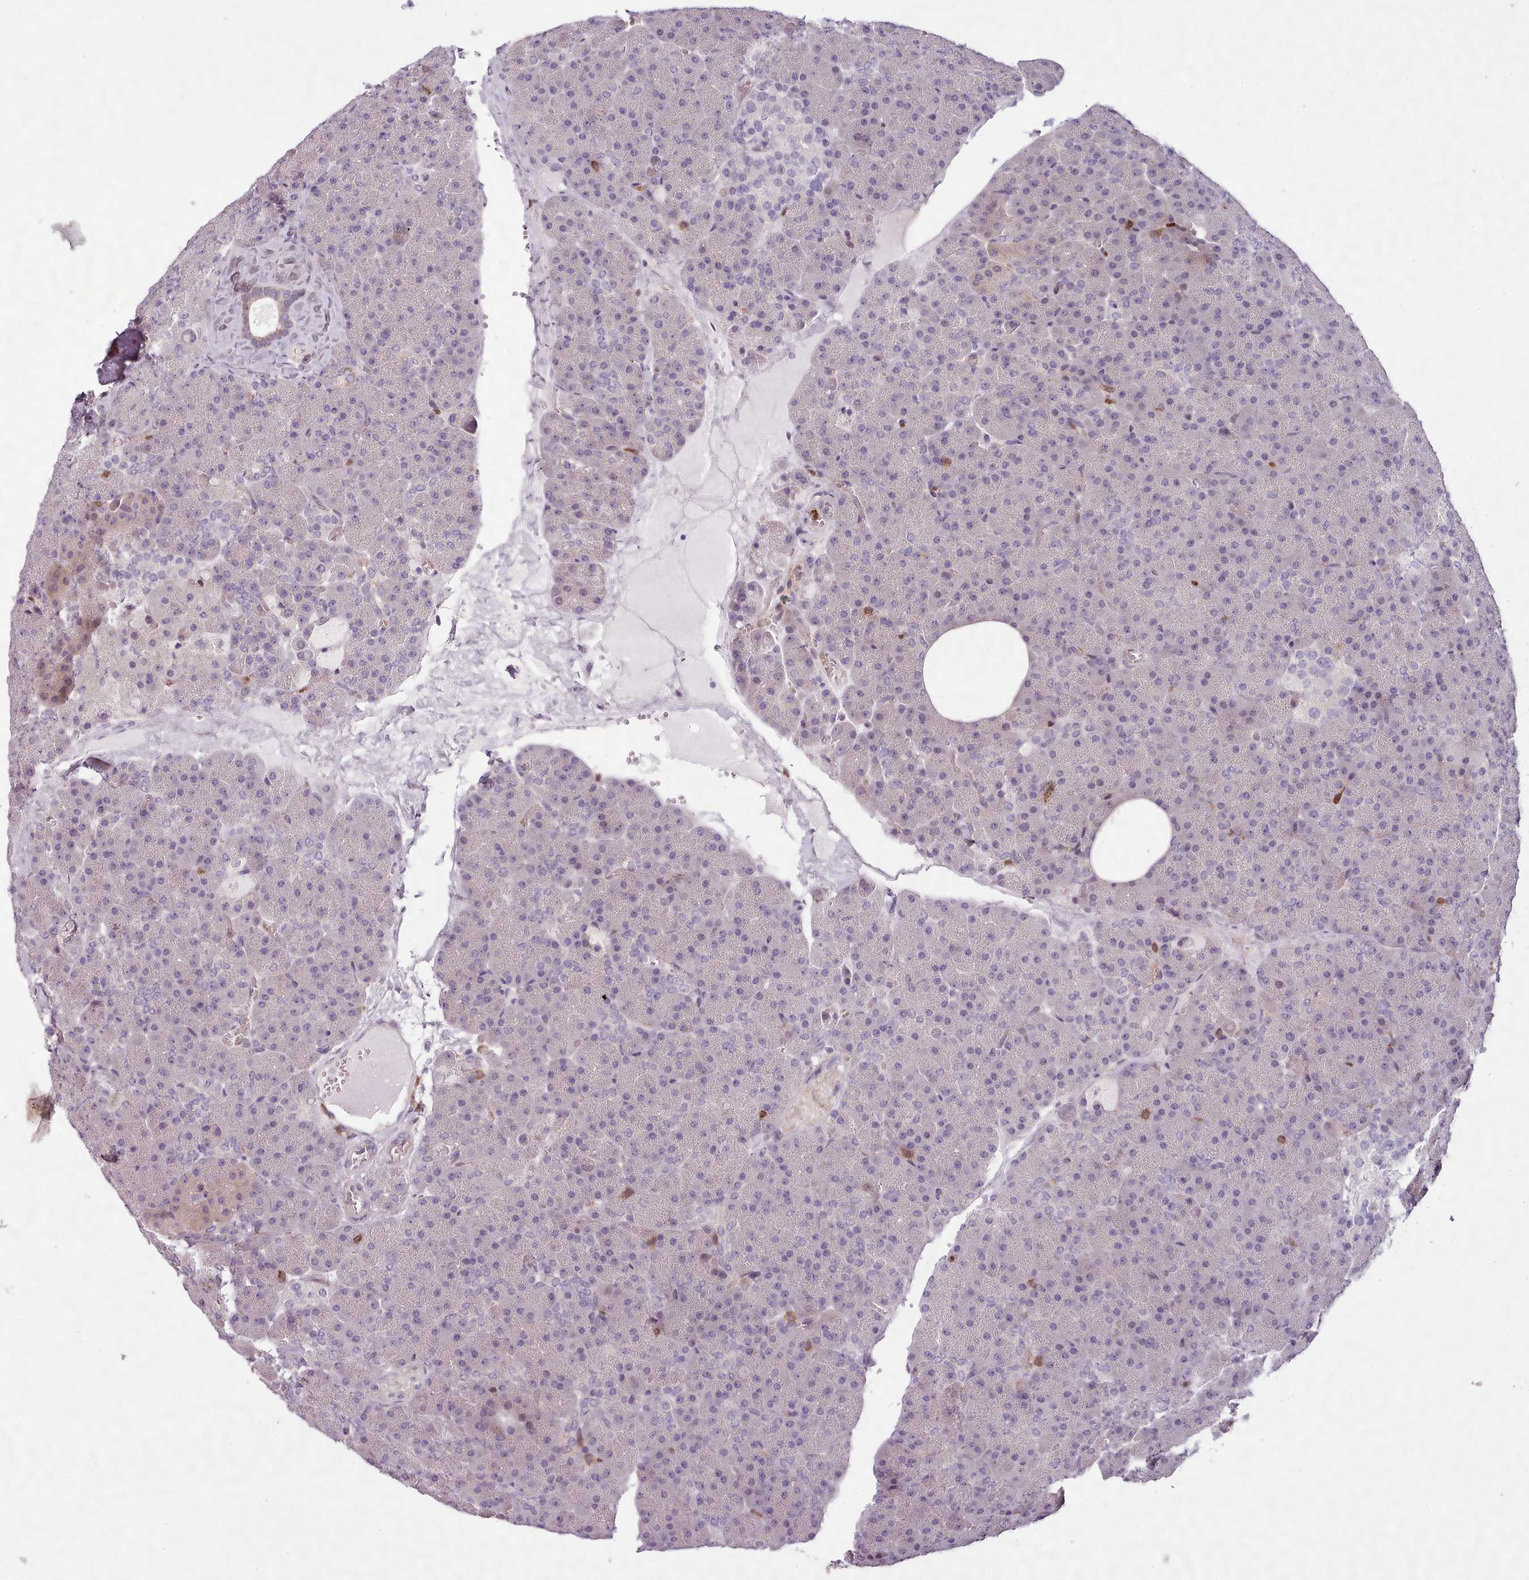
{"staining": {"intensity": "moderate", "quantity": "<25%", "location": "cytoplasmic/membranous"}, "tissue": "pancreas", "cell_type": "Exocrine glandular cells", "image_type": "normal", "snomed": [{"axis": "morphology", "description": "Normal tissue, NOS"}, {"axis": "morphology", "description": "Carcinoid, malignant, NOS"}, {"axis": "topography", "description": "Pancreas"}], "caption": "A micrograph of pancreas stained for a protein reveals moderate cytoplasmic/membranous brown staining in exocrine glandular cells. (DAB (3,3'-diaminobenzidine) IHC with brightfield microscopy, high magnification).", "gene": "ZNF583", "patient": {"sex": "female", "age": 35}}